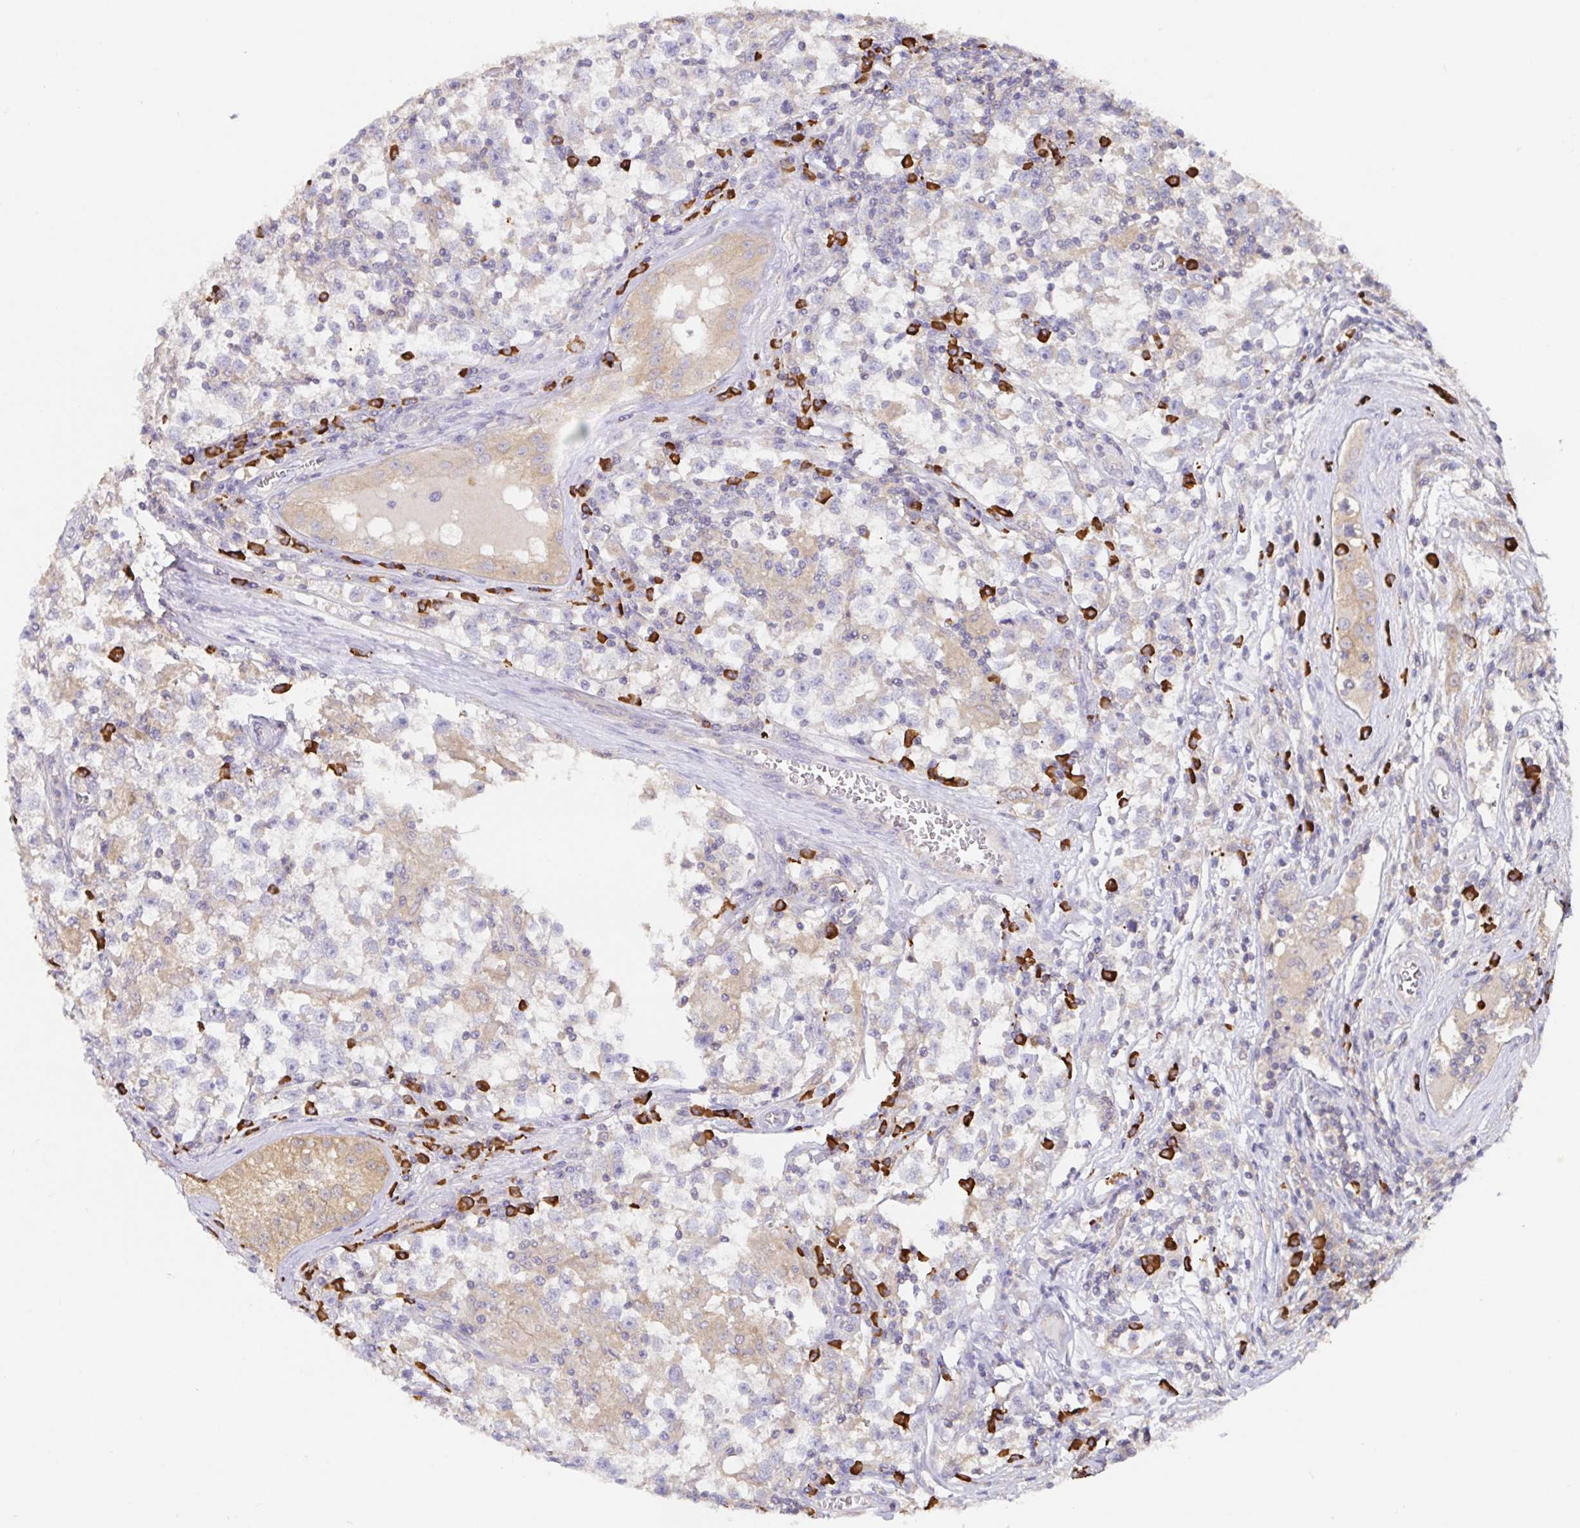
{"staining": {"intensity": "negative", "quantity": "none", "location": "none"}, "tissue": "testis cancer", "cell_type": "Tumor cells", "image_type": "cancer", "snomed": [{"axis": "morphology", "description": "Seminoma, NOS"}, {"axis": "topography", "description": "Testis"}], "caption": "Immunohistochemistry (IHC) micrograph of testis seminoma stained for a protein (brown), which reveals no staining in tumor cells. (Brightfield microscopy of DAB immunohistochemistry at high magnification).", "gene": "HAGH", "patient": {"sex": "male", "age": 31}}